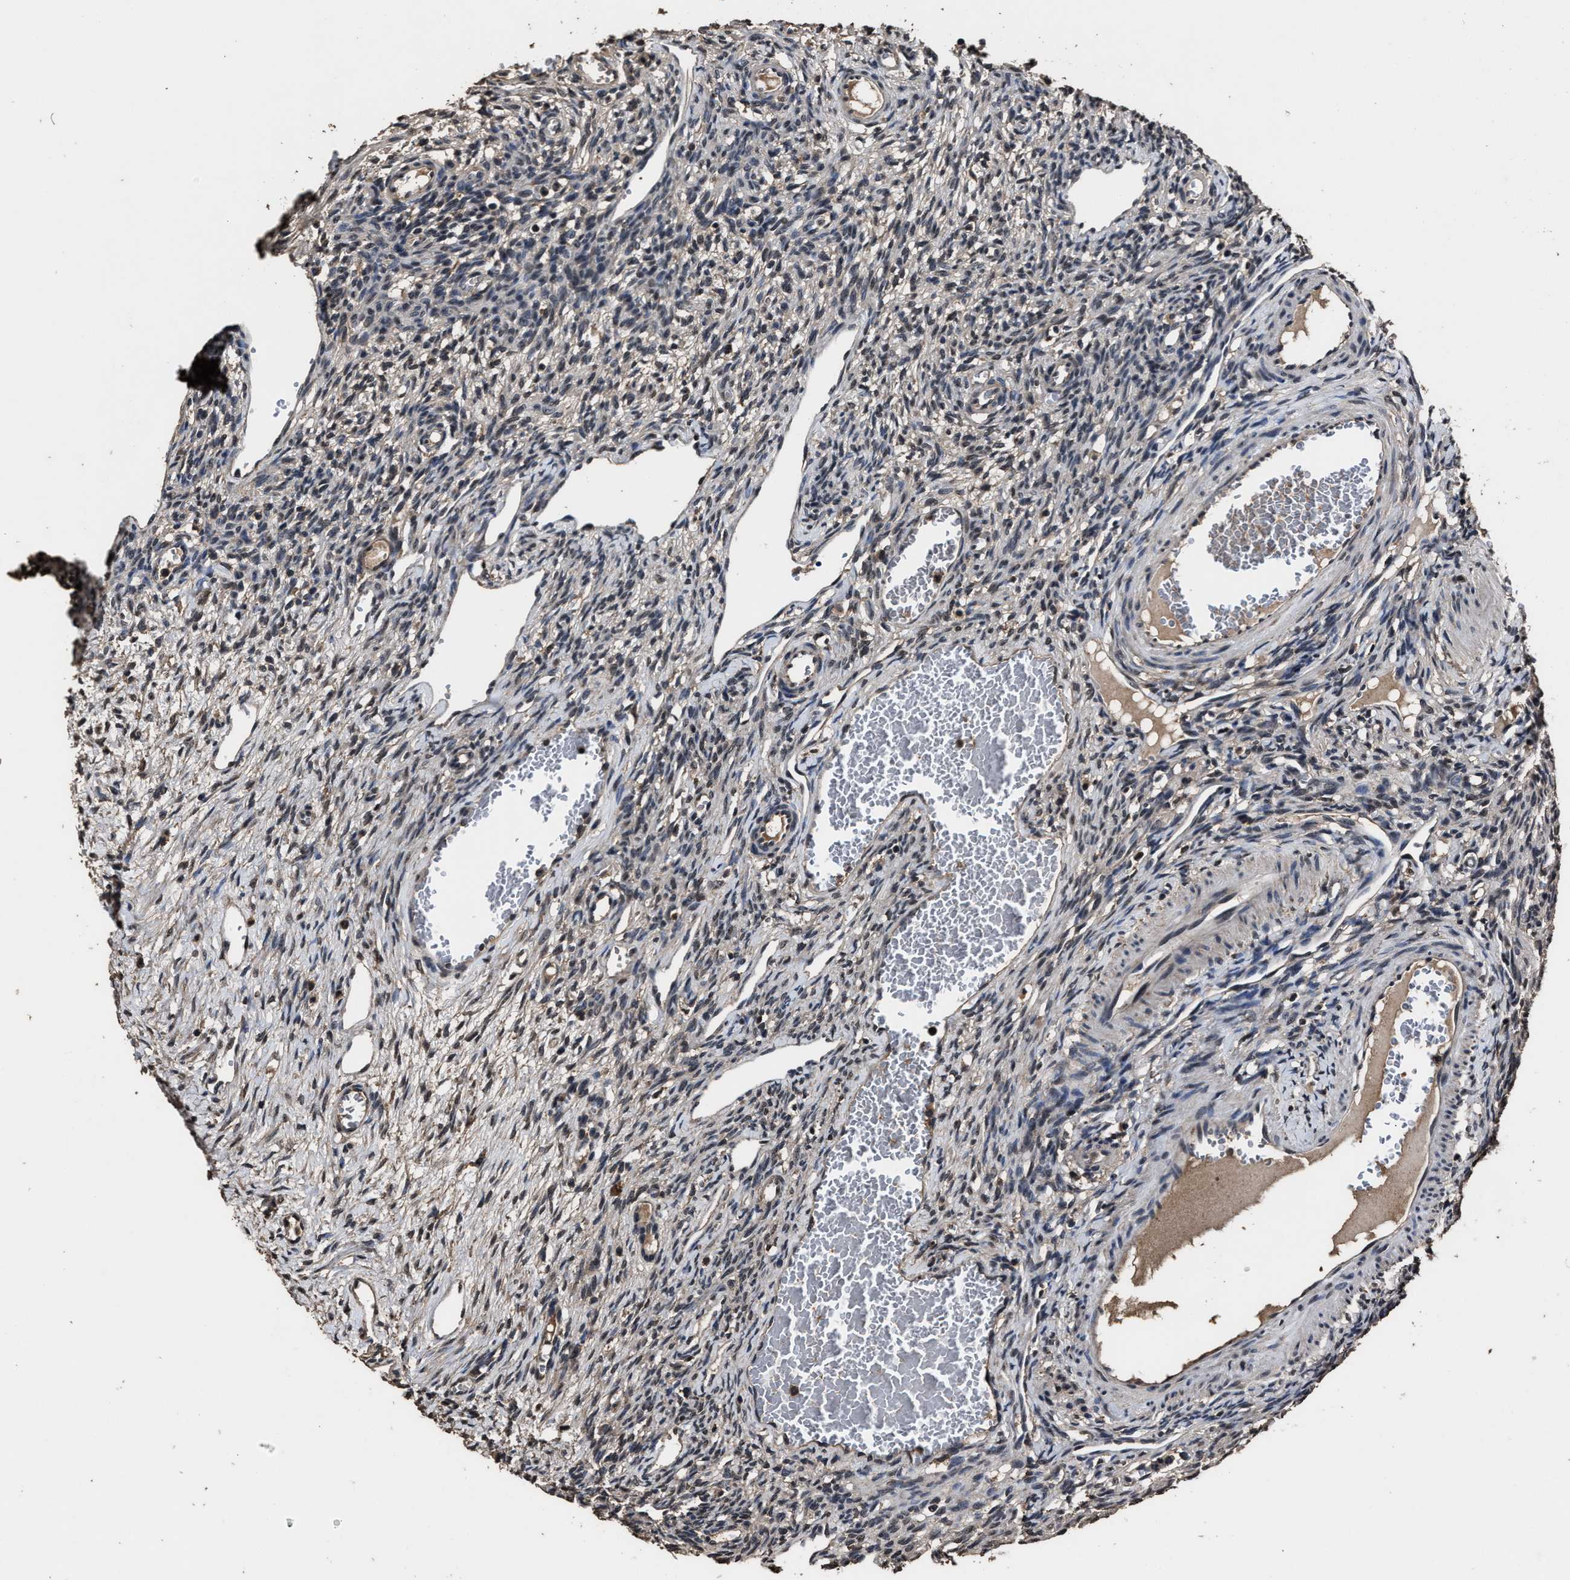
{"staining": {"intensity": "weak", "quantity": ">75%", "location": "cytoplasmic/membranous"}, "tissue": "ovary", "cell_type": "Follicle cells", "image_type": "normal", "snomed": [{"axis": "morphology", "description": "Normal tissue, NOS"}, {"axis": "topography", "description": "Ovary"}], "caption": "Immunohistochemical staining of normal ovary displays weak cytoplasmic/membranous protein expression in approximately >75% of follicle cells.", "gene": "RSBN1L", "patient": {"sex": "female", "age": 33}}